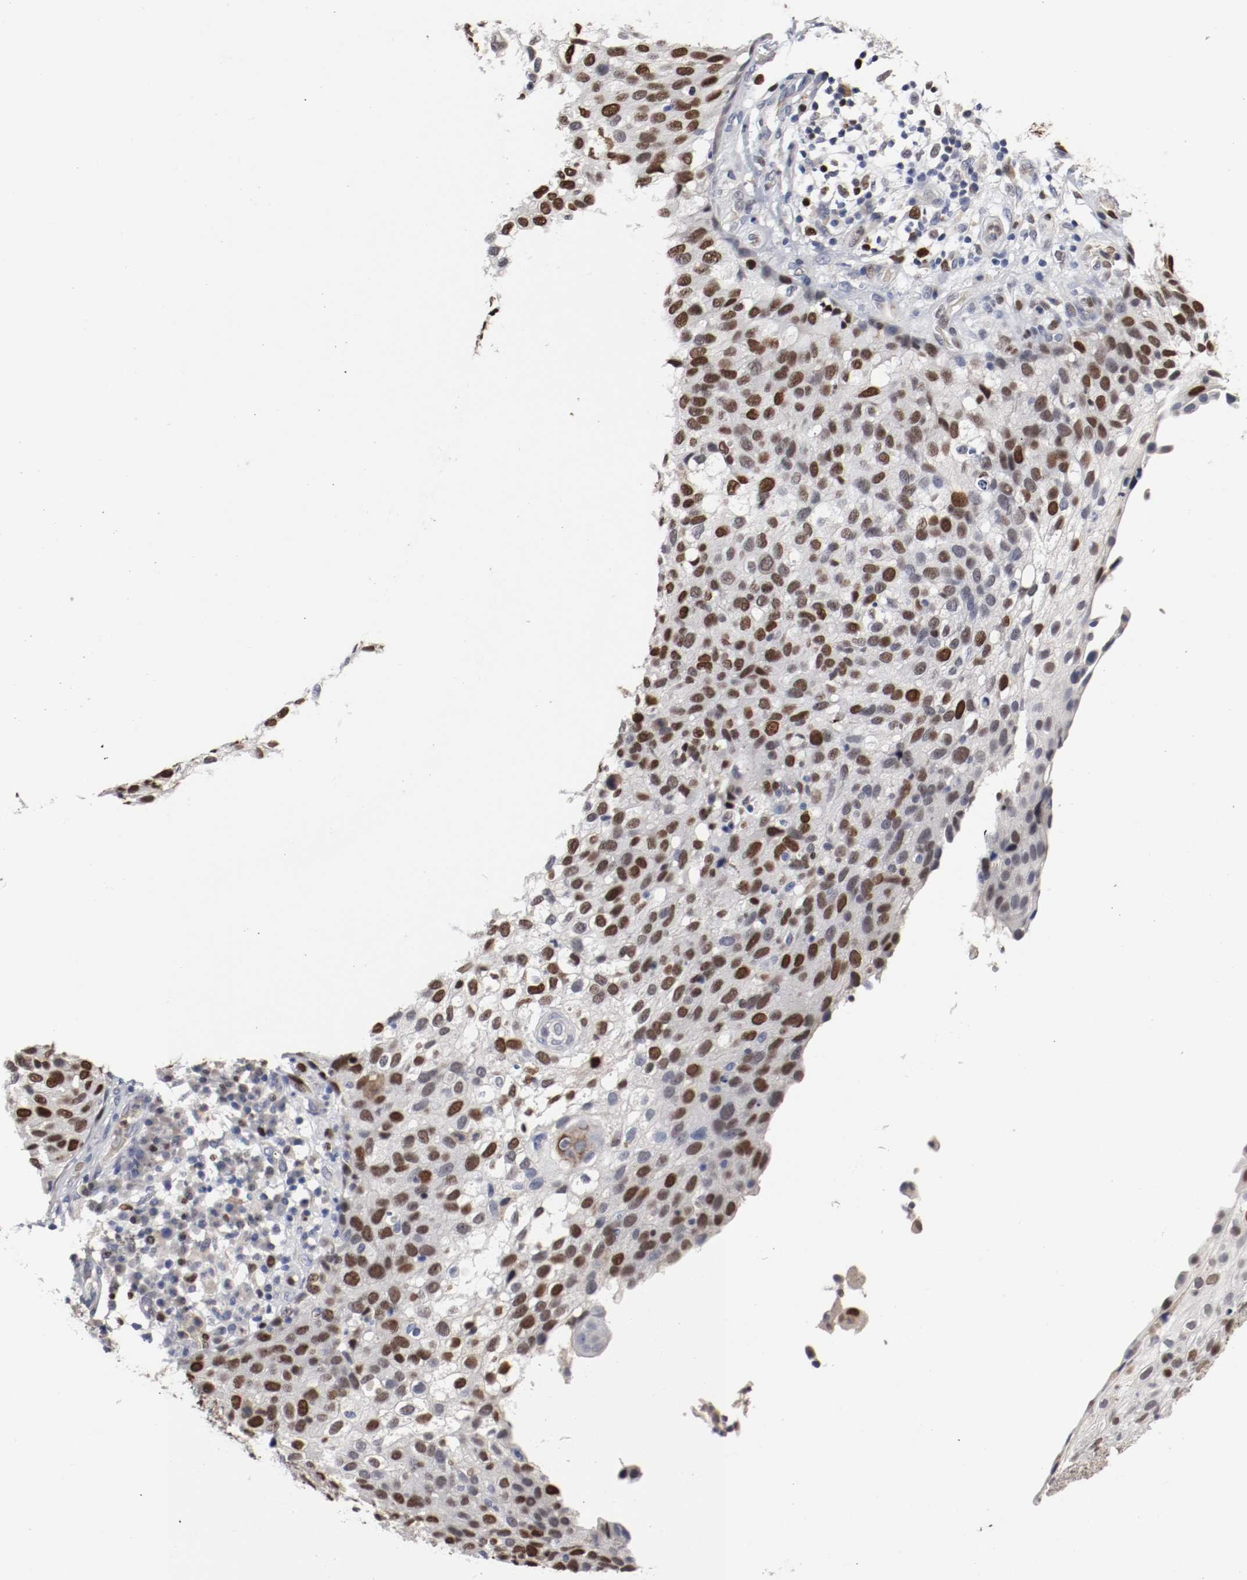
{"staining": {"intensity": "moderate", "quantity": "25%-75%", "location": "nuclear"}, "tissue": "skin cancer", "cell_type": "Tumor cells", "image_type": "cancer", "snomed": [{"axis": "morphology", "description": "Squamous cell carcinoma, NOS"}, {"axis": "topography", "description": "Skin"}], "caption": "Immunohistochemical staining of squamous cell carcinoma (skin) demonstrates moderate nuclear protein expression in about 25%-75% of tumor cells.", "gene": "MCM6", "patient": {"sex": "male", "age": 87}}